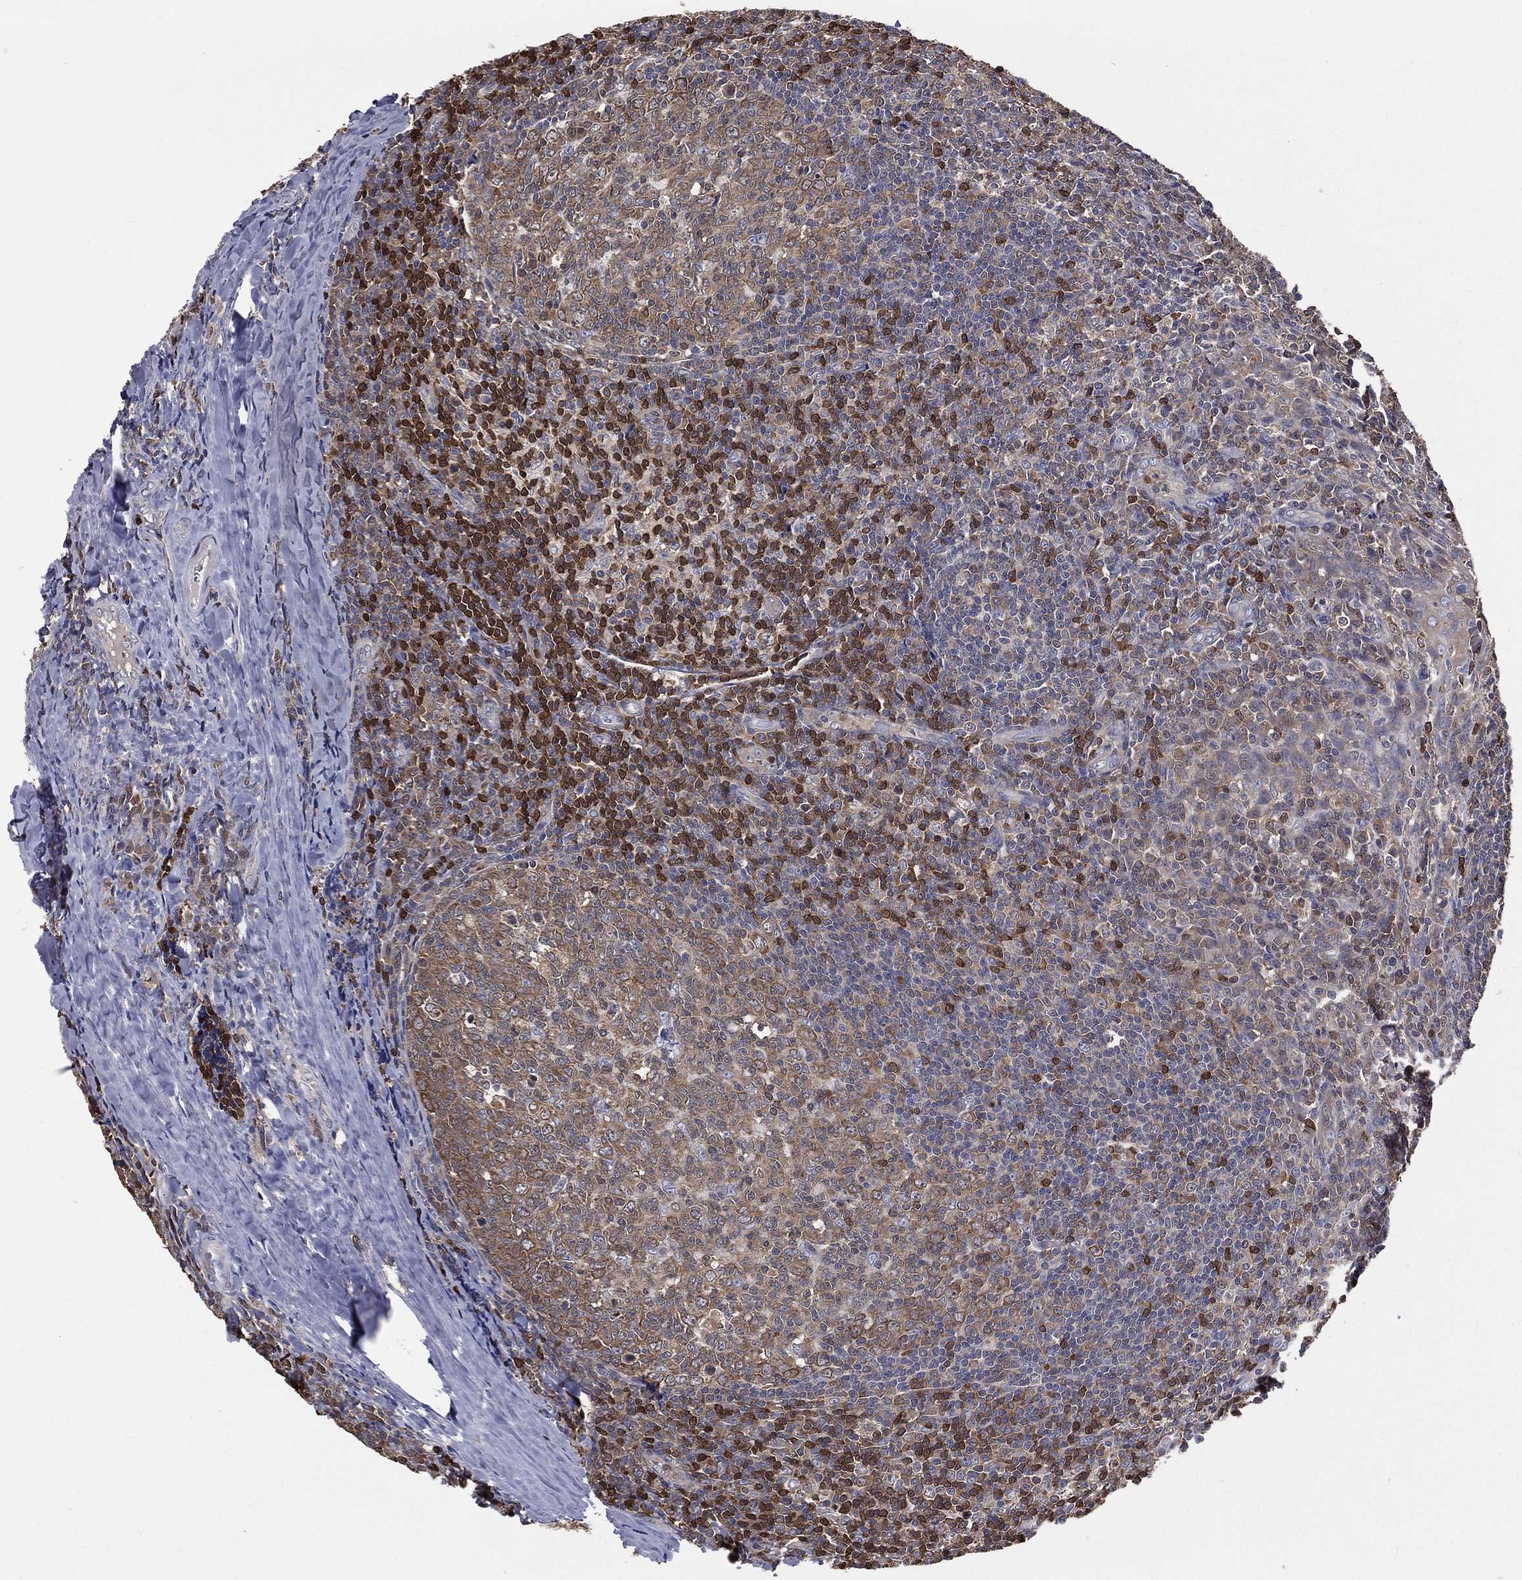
{"staining": {"intensity": "moderate", "quantity": "<25%", "location": "cytoplasmic/membranous"}, "tissue": "tonsil", "cell_type": "Germinal center cells", "image_type": "normal", "snomed": [{"axis": "morphology", "description": "Normal tissue, NOS"}, {"axis": "topography", "description": "Tonsil"}], "caption": "Human tonsil stained with a brown dye reveals moderate cytoplasmic/membranous positive expression in about <25% of germinal center cells.", "gene": "TBC1D2", "patient": {"sex": "male", "age": 20}}